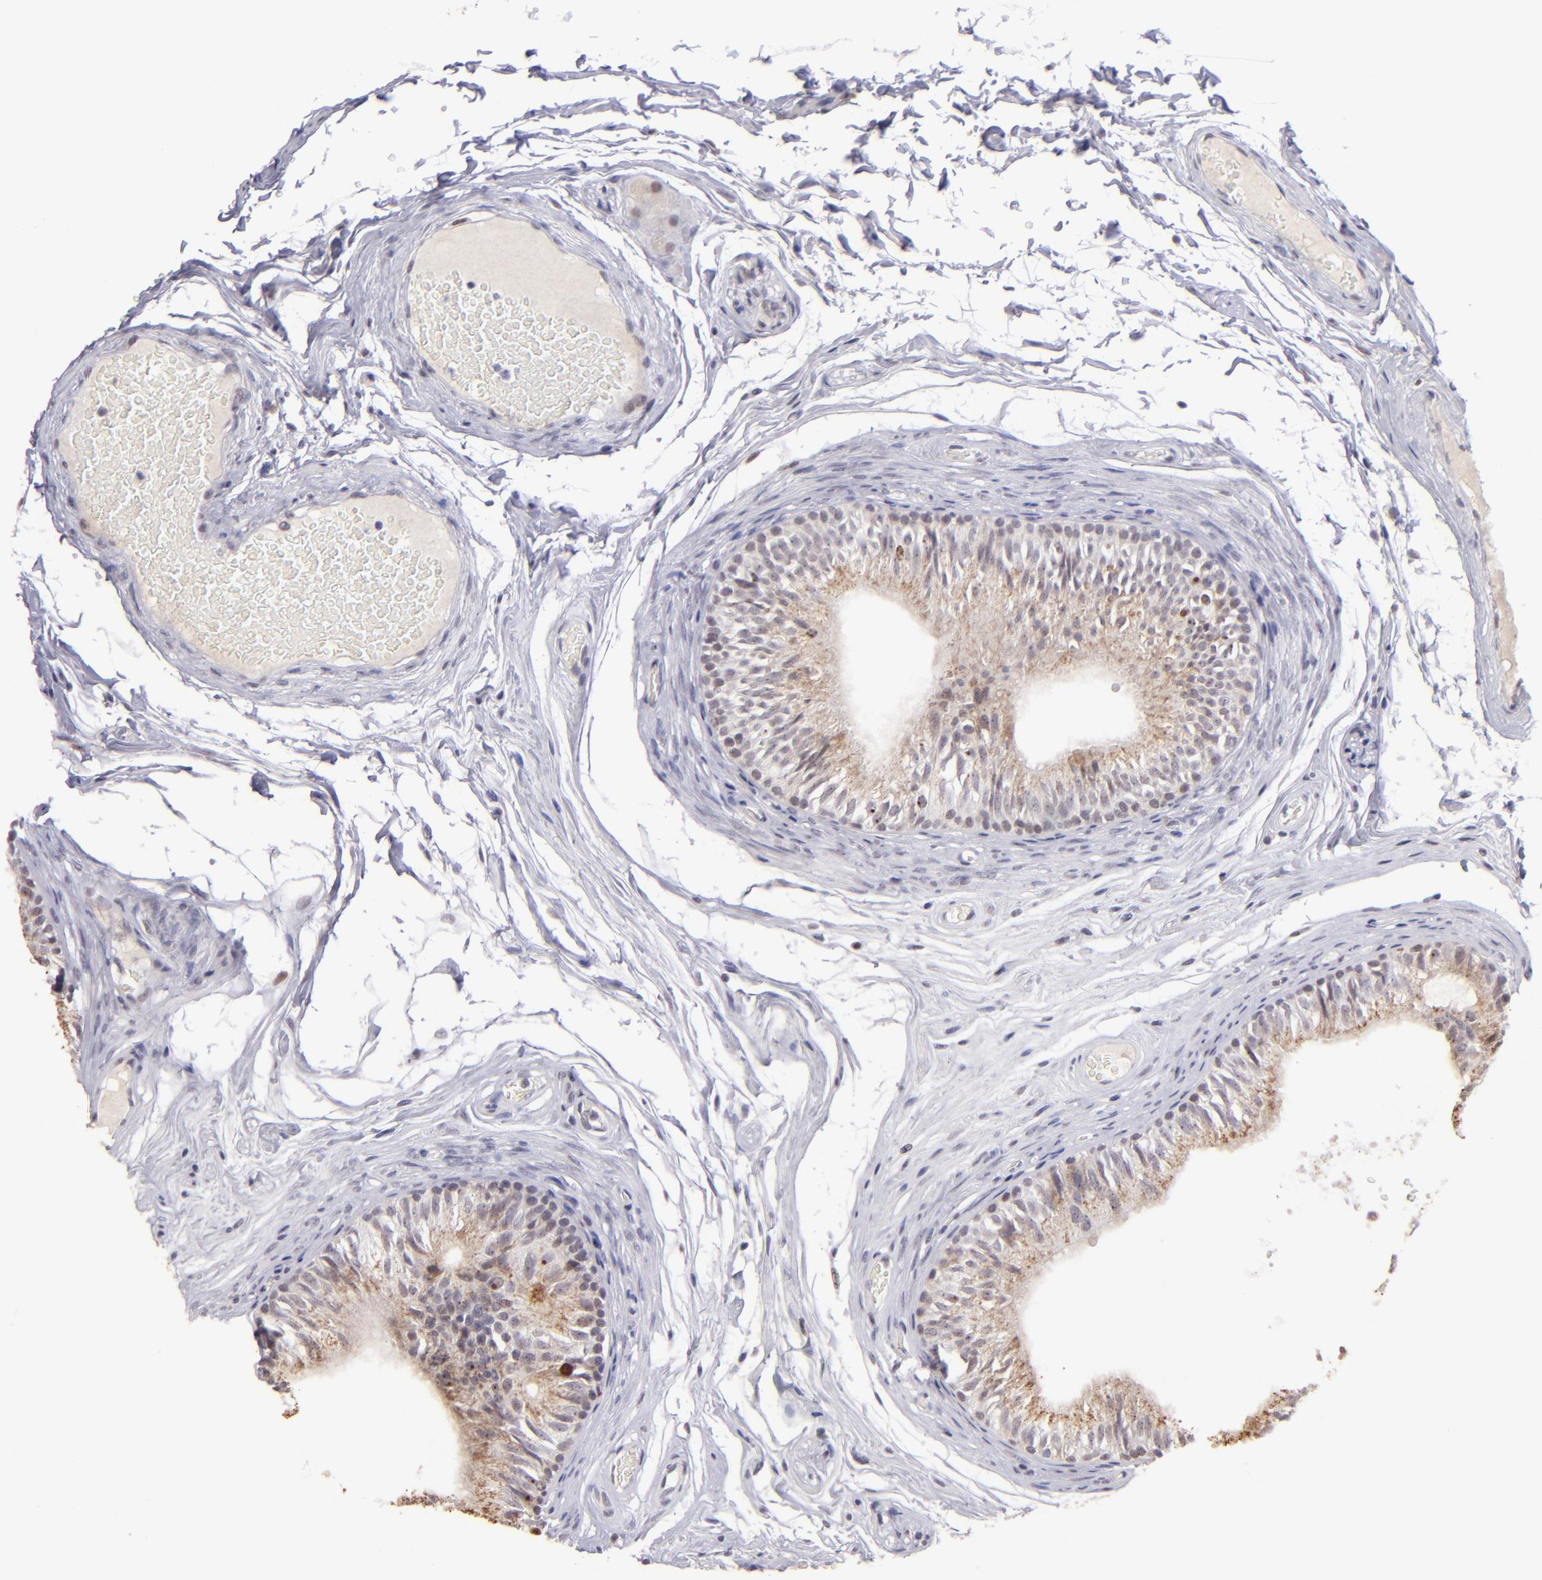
{"staining": {"intensity": "weak", "quantity": "25%-75%", "location": "cytoplasmic/membranous,nuclear"}, "tissue": "epididymis", "cell_type": "Glandular cells", "image_type": "normal", "snomed": [{"axis": "morphology", "description": "Normal tissue, NOS"}, {"axis": "topography", "description": "Testis"}, {"axis": "topography", "description": "Epididymis"}], "caption": "Immunohistochemical staining of normal epididymis reveals weak cytoplasmic/membranous,nuclear protein positivity in approximately 25%-75% of glandular cells. (DAB IHC with brightfield microscopy, high magnification).", "gene": "OTUB2", "patient": {"sex": "male", "age": 36}}